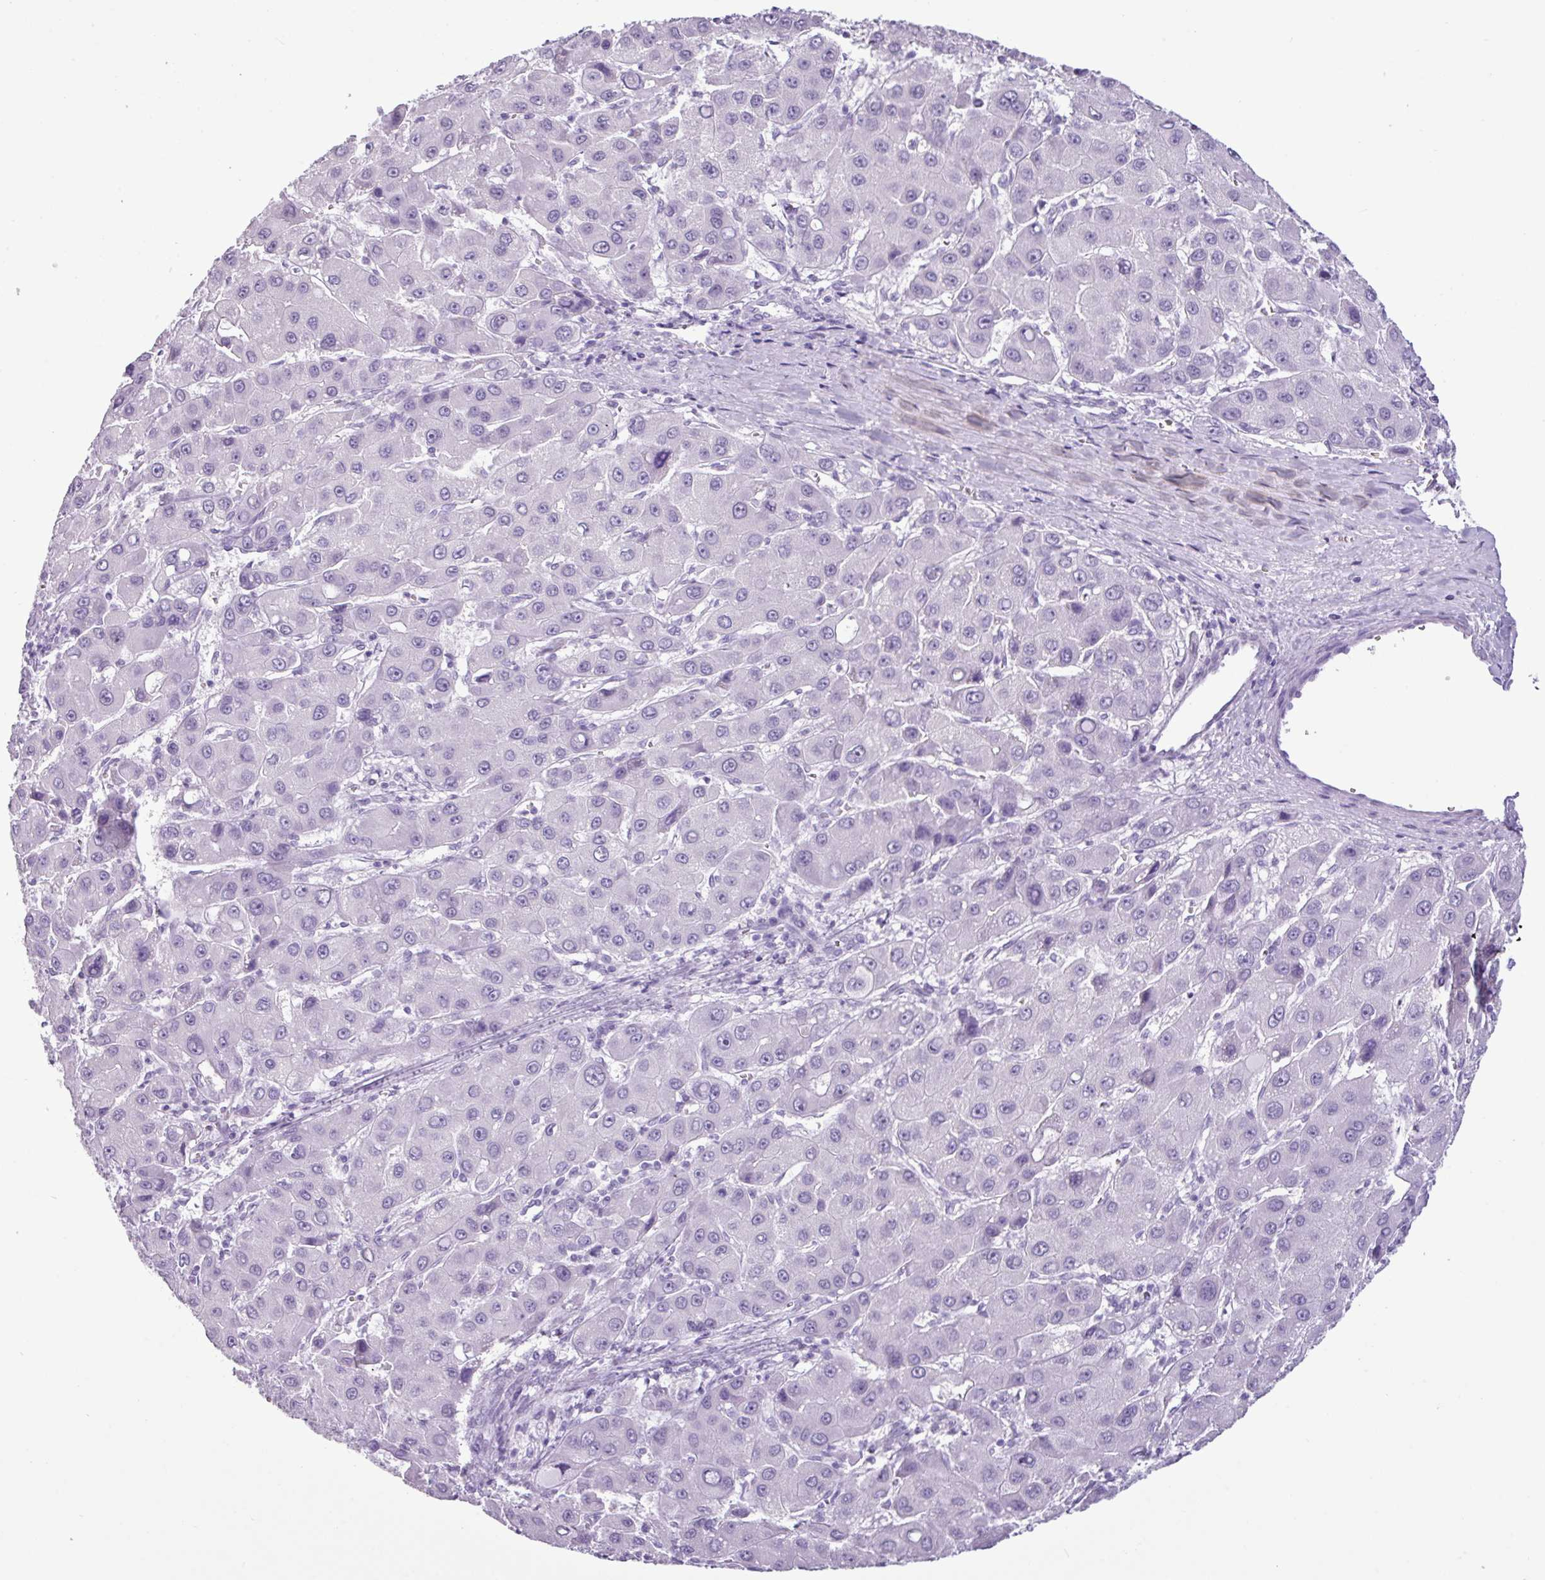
{"staining": {"intensity": "negative", "quantity": "none", "location": "none"}, "tissue": "liver cancer", "cell_type": "Tumor cells", "image_type": "cancer", "snomed": [{"axis": "morphology", "description": "Carcinoma, Hepatocellular, NOS"}, {"axis": "topography", "description": "Liver"}], "caption": "Immunohistochemical staining of liver cancer (hepatocellular carcinoma) exhibits no significant positivity in tumor cells.", "gene": "SCT", "patient": {"sex": "male", "age": 55}}